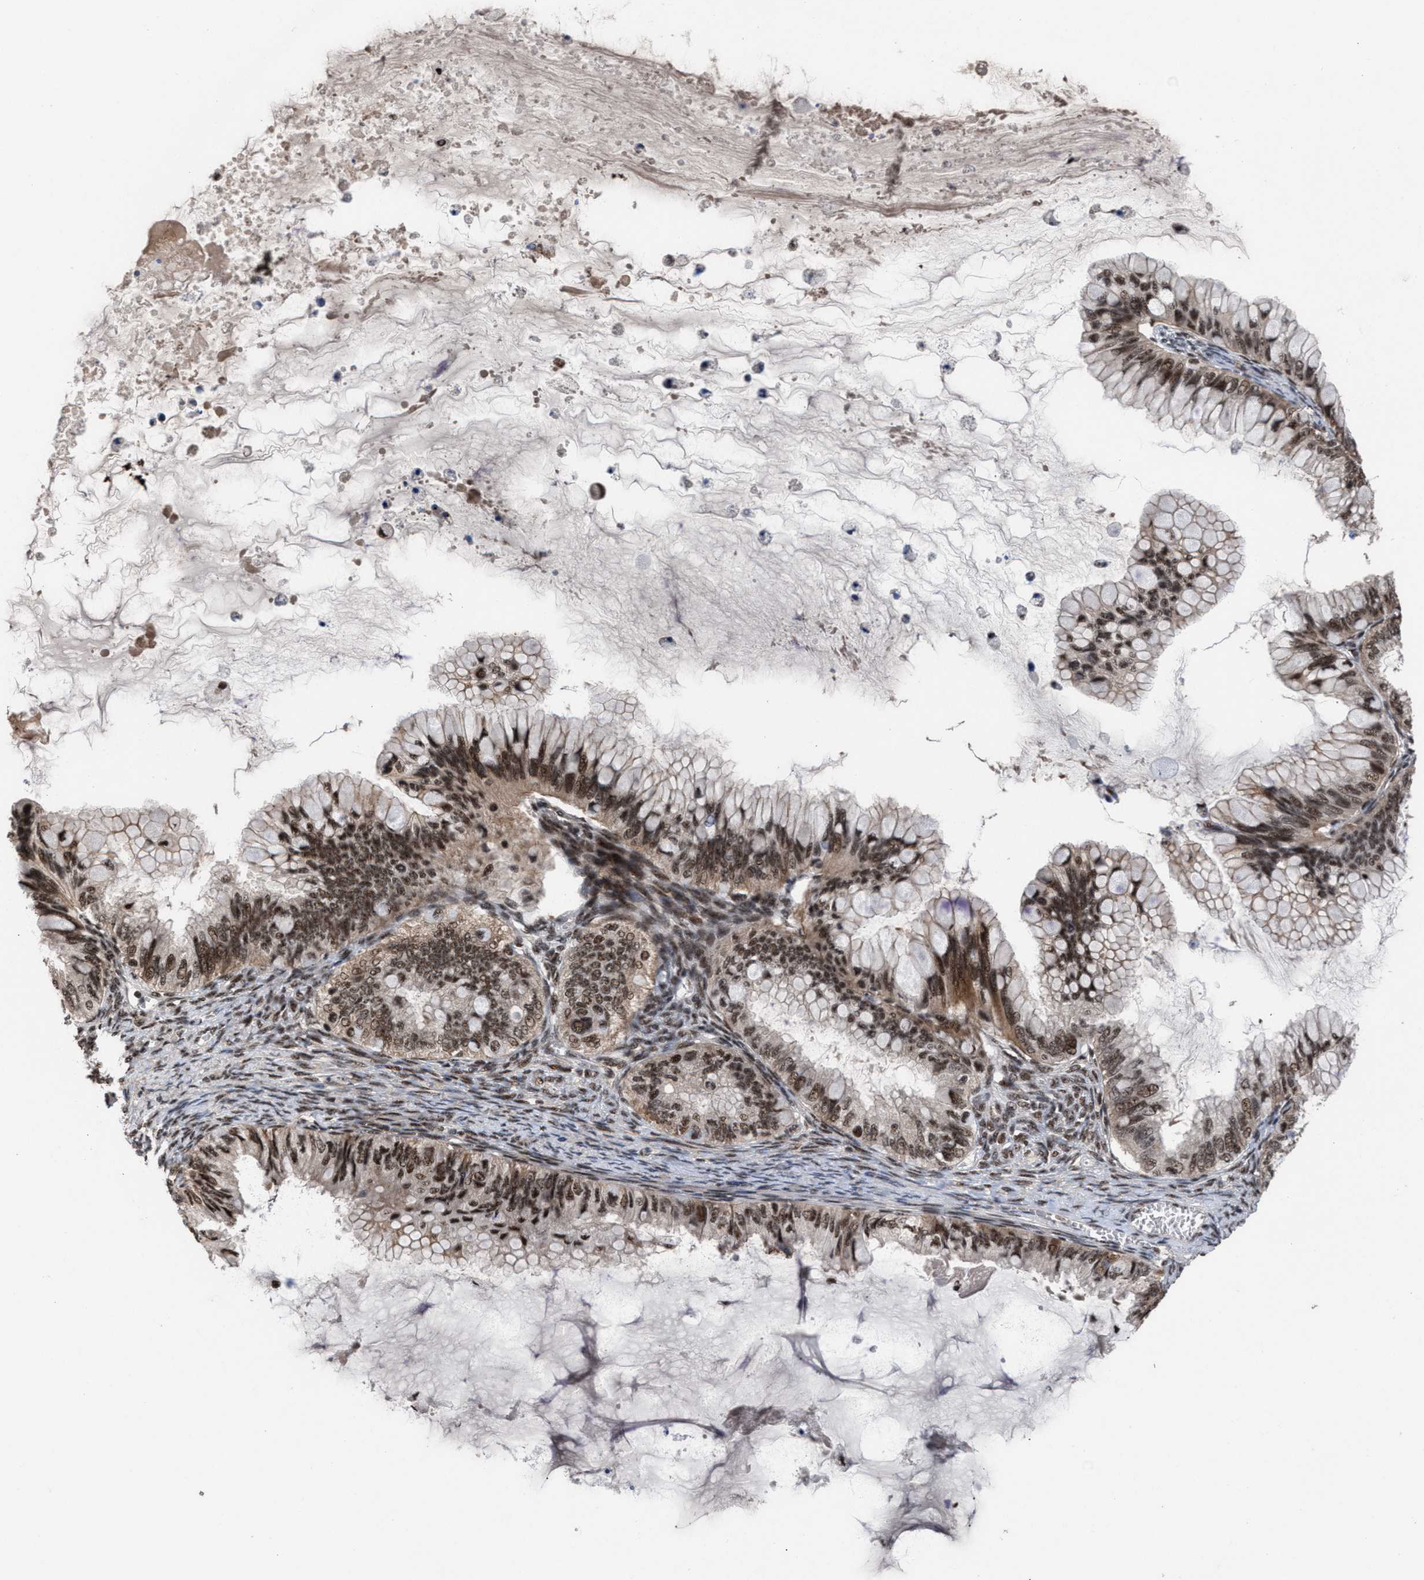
{"staining": {"intensity": "strong", "quantity": ">75%", "location": "cytoplasmic/membranous,nuclear"}, "tissue": "ovarian cancer", "cell_type": "Tumor cells", "image_type": "cancer", "snomed": [{"axis": "morphology", "description": "Cystadenocarcinoma, mucinous, NOS"}, {"axis": "topography", "description": "Ovary"}], "caption": "IHC micrograph of neoplastic tissue: ovarian mucinous cystadenocarcinoma stained using immunohistochemistry exhibits high levels of strong protein expression localized specifically in the cytoplasmic/membranous and nuclear of tumor cells, appearing as a cytoplasmic/membranous and nuclear brown color.", "gene": "EIF4A3", "patient": {"sex": "female", "age": 80}}